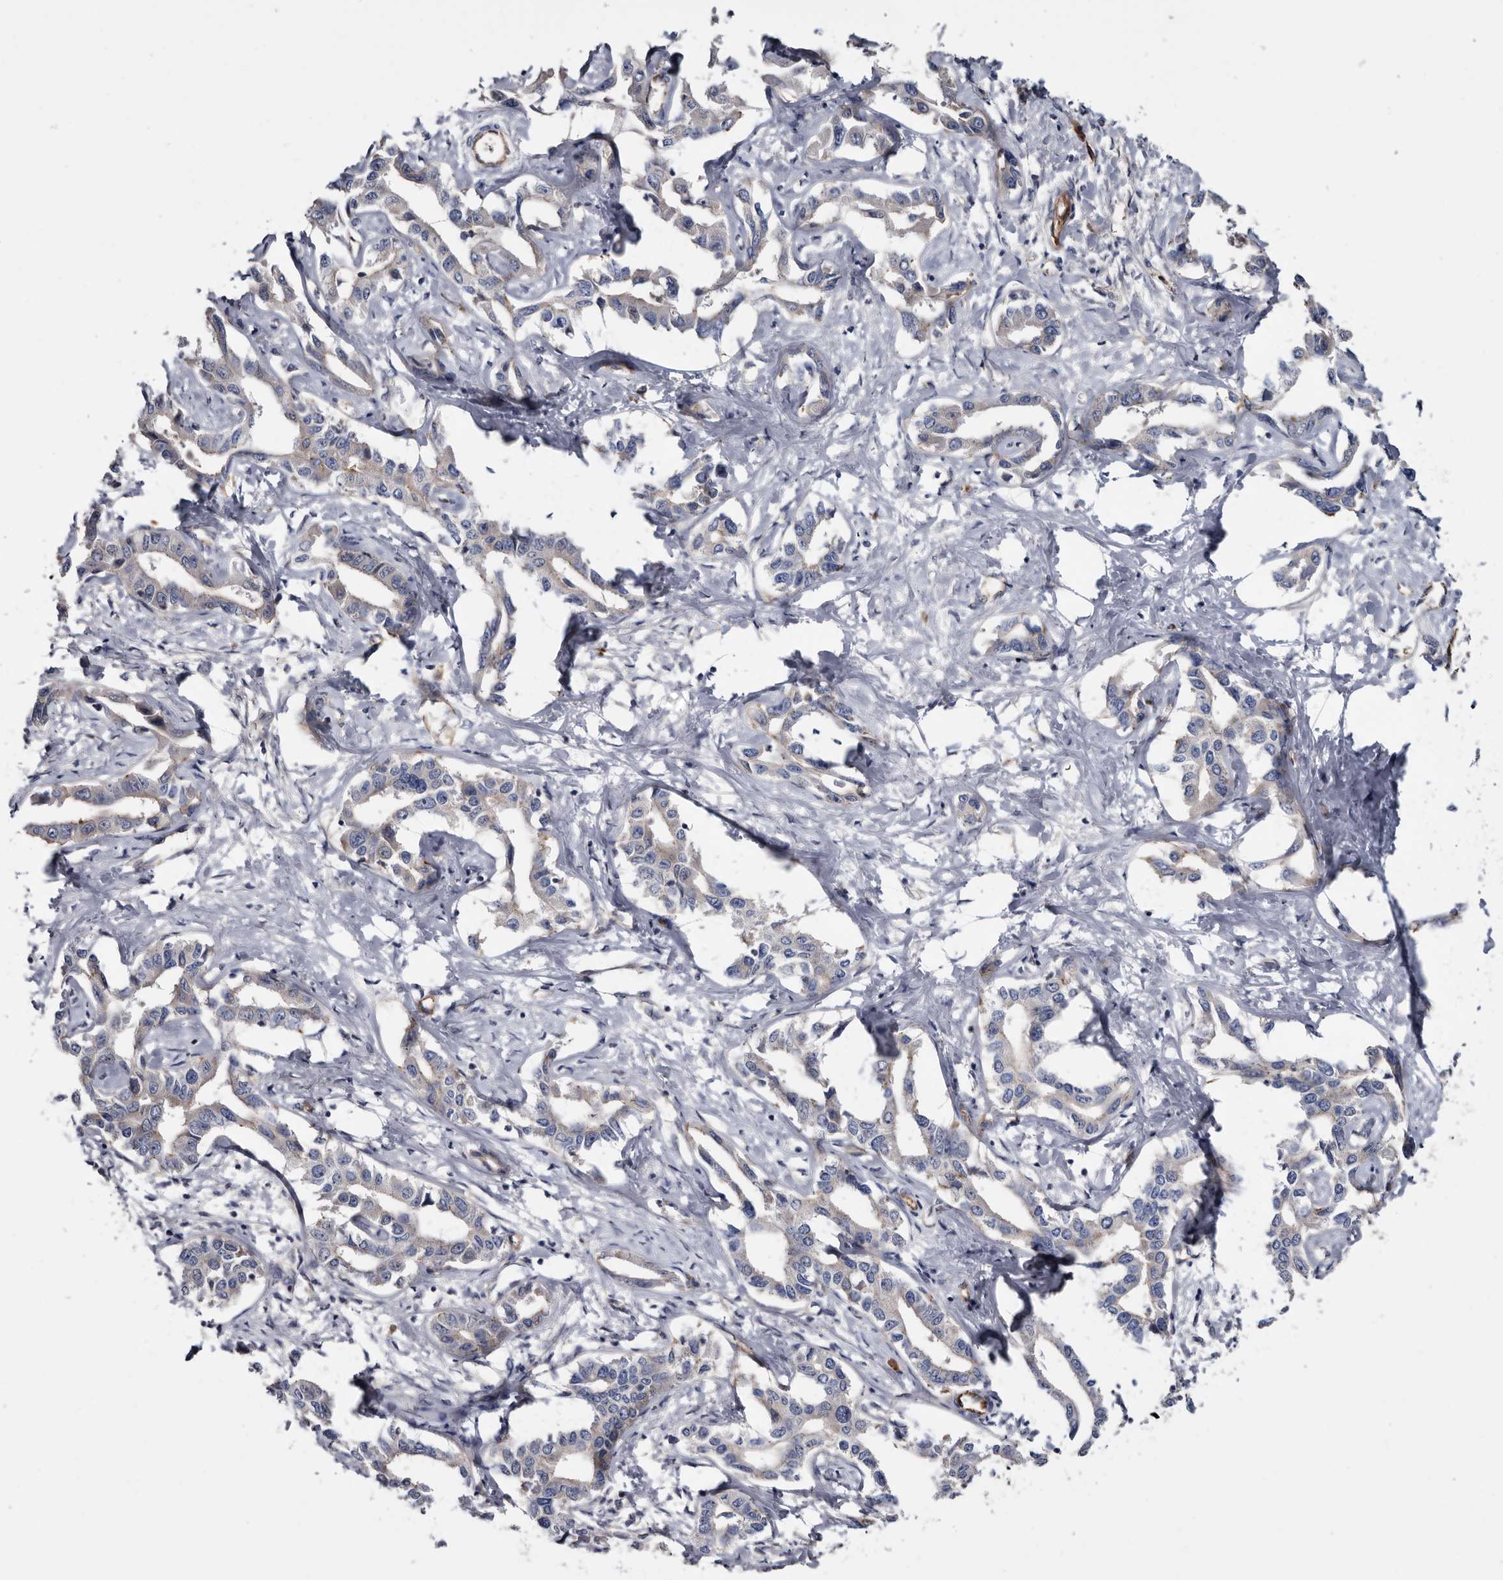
{"staining": {"intensity": "negative", "quantity": "none", "location": "none"}, "tissue": "liver cancer", "cell_type": "Tumor cells", "image_type": "cancer", "snomed": [{"axis": "morphology", "description": "Cholangiocarcinoma"}, {"axis": "topography", "description": "Liver"}], "caption": "Tumor cells show no significant staining in liver cancer.", "gene": "TSPAN17", "patient": {"sex": "male", "age": 59}}